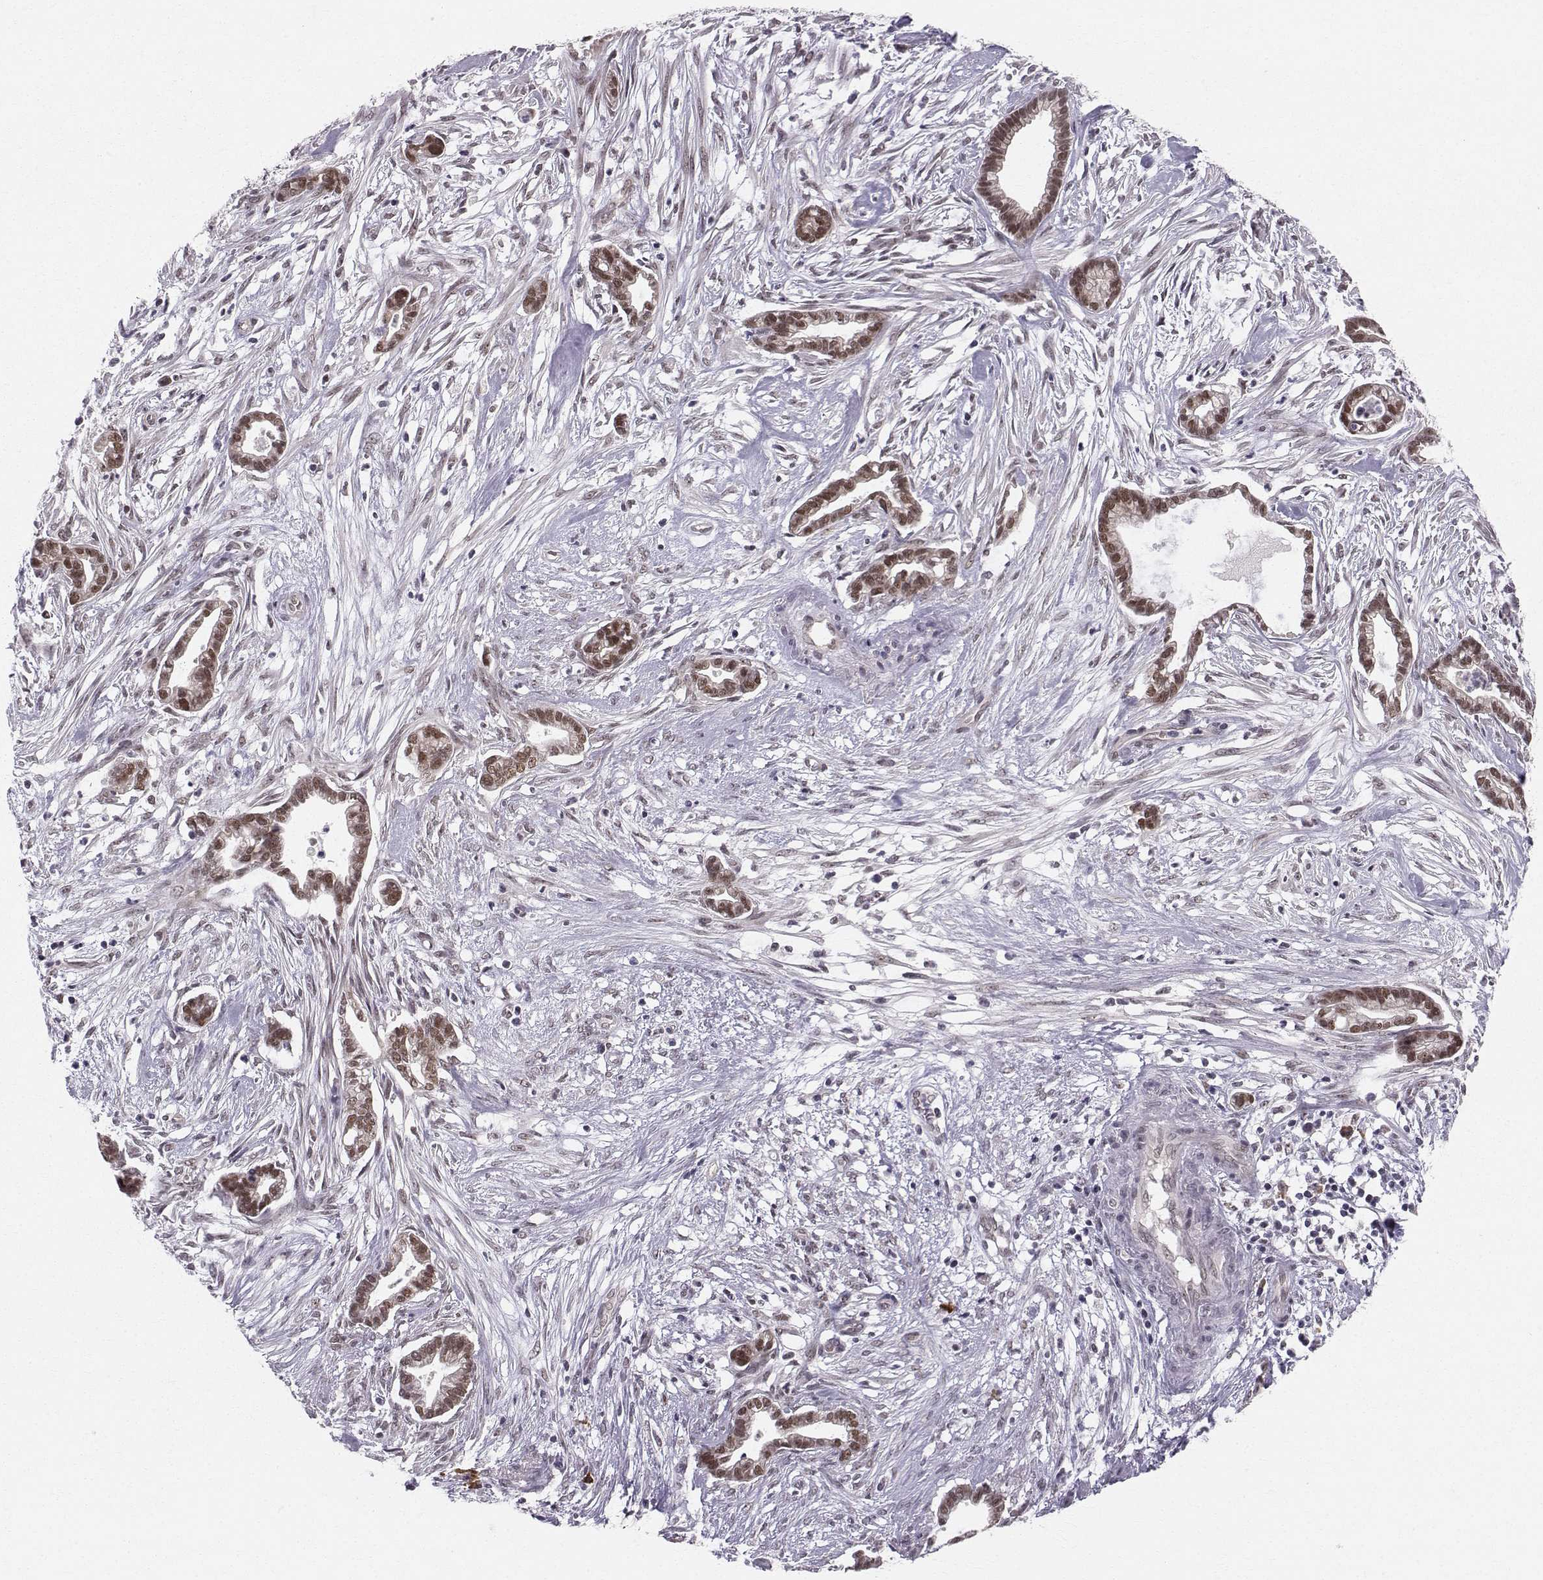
{"staining": {"intensity": "strong", "quantity": ">75%", "location": "nuclear"}, "tissue": "cervical cancer", "cell_type": "Tumor cells", "image_type": "cancer", "snomed": [{"axis": "morphology", "description": "Adenocarcinoma, NOS"}, {"axis": "topography", "description": "Cervix"}], "caption": "Cervical adenocarcinoma stained for a protein exhibits strong nuclear positivity in tumor cells.", "gene": "RPP38", "patient": {"sex": "female", "age": 62}}